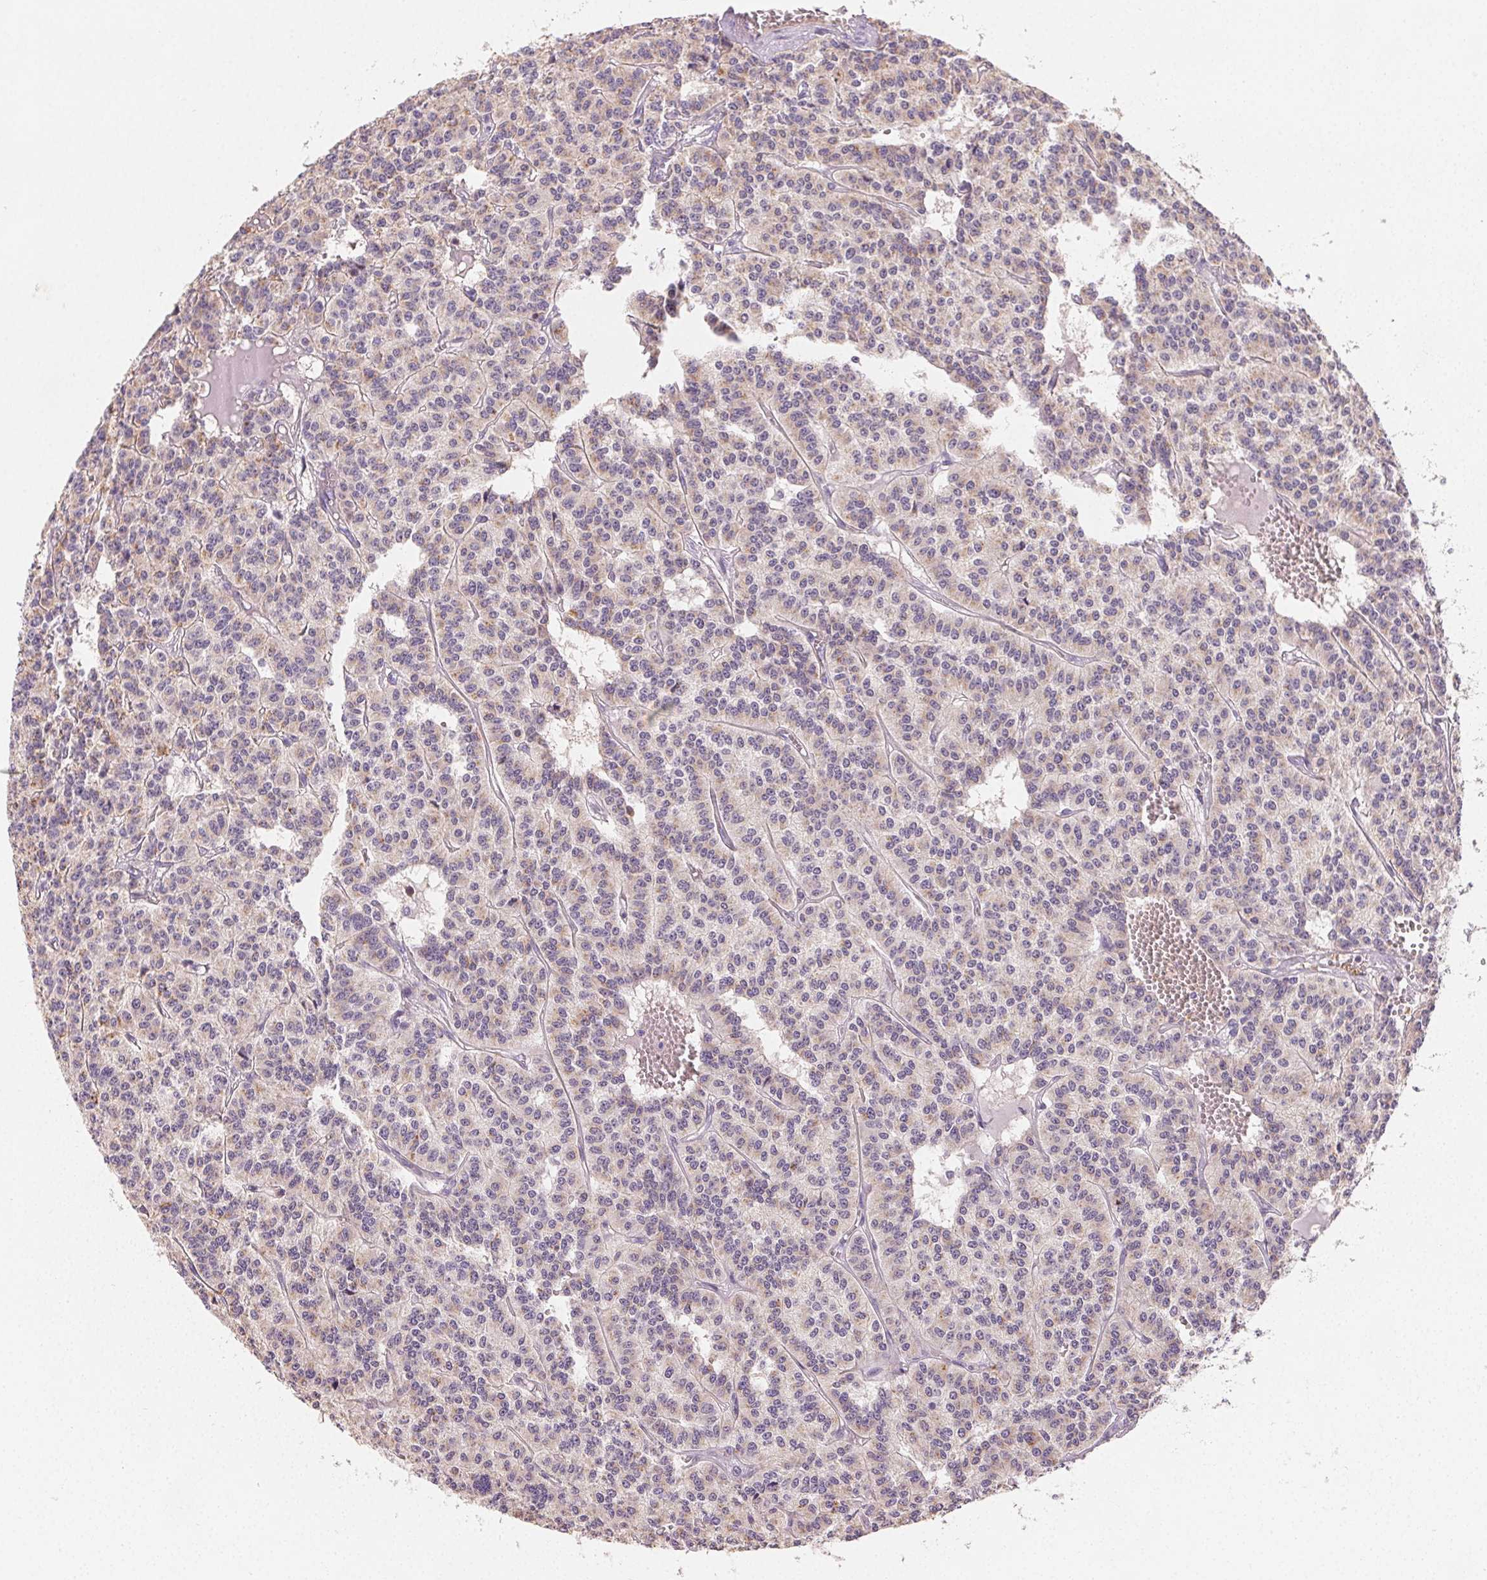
{"staining": {"intensity": "weak", "quantity": "25%-75%", "location": "cytoplasmic/membranous"}, "tissue": "carcinoid", "cell_type": "Tumor cells", "image_type": "cancer", "snomed": [{"axis": "morphology", "description": "Carcinoid, malignant, NOS"}, {"axis": "topography", "description": "Lung"}], "caption": "Human carcinoid stained with a brown dye reveals weak cytoplasmic/membranous positive staining in about 25%-75% of tumor cells.", "gene": "MYBL1", "patient": {"sex": "female", "age": 71}}